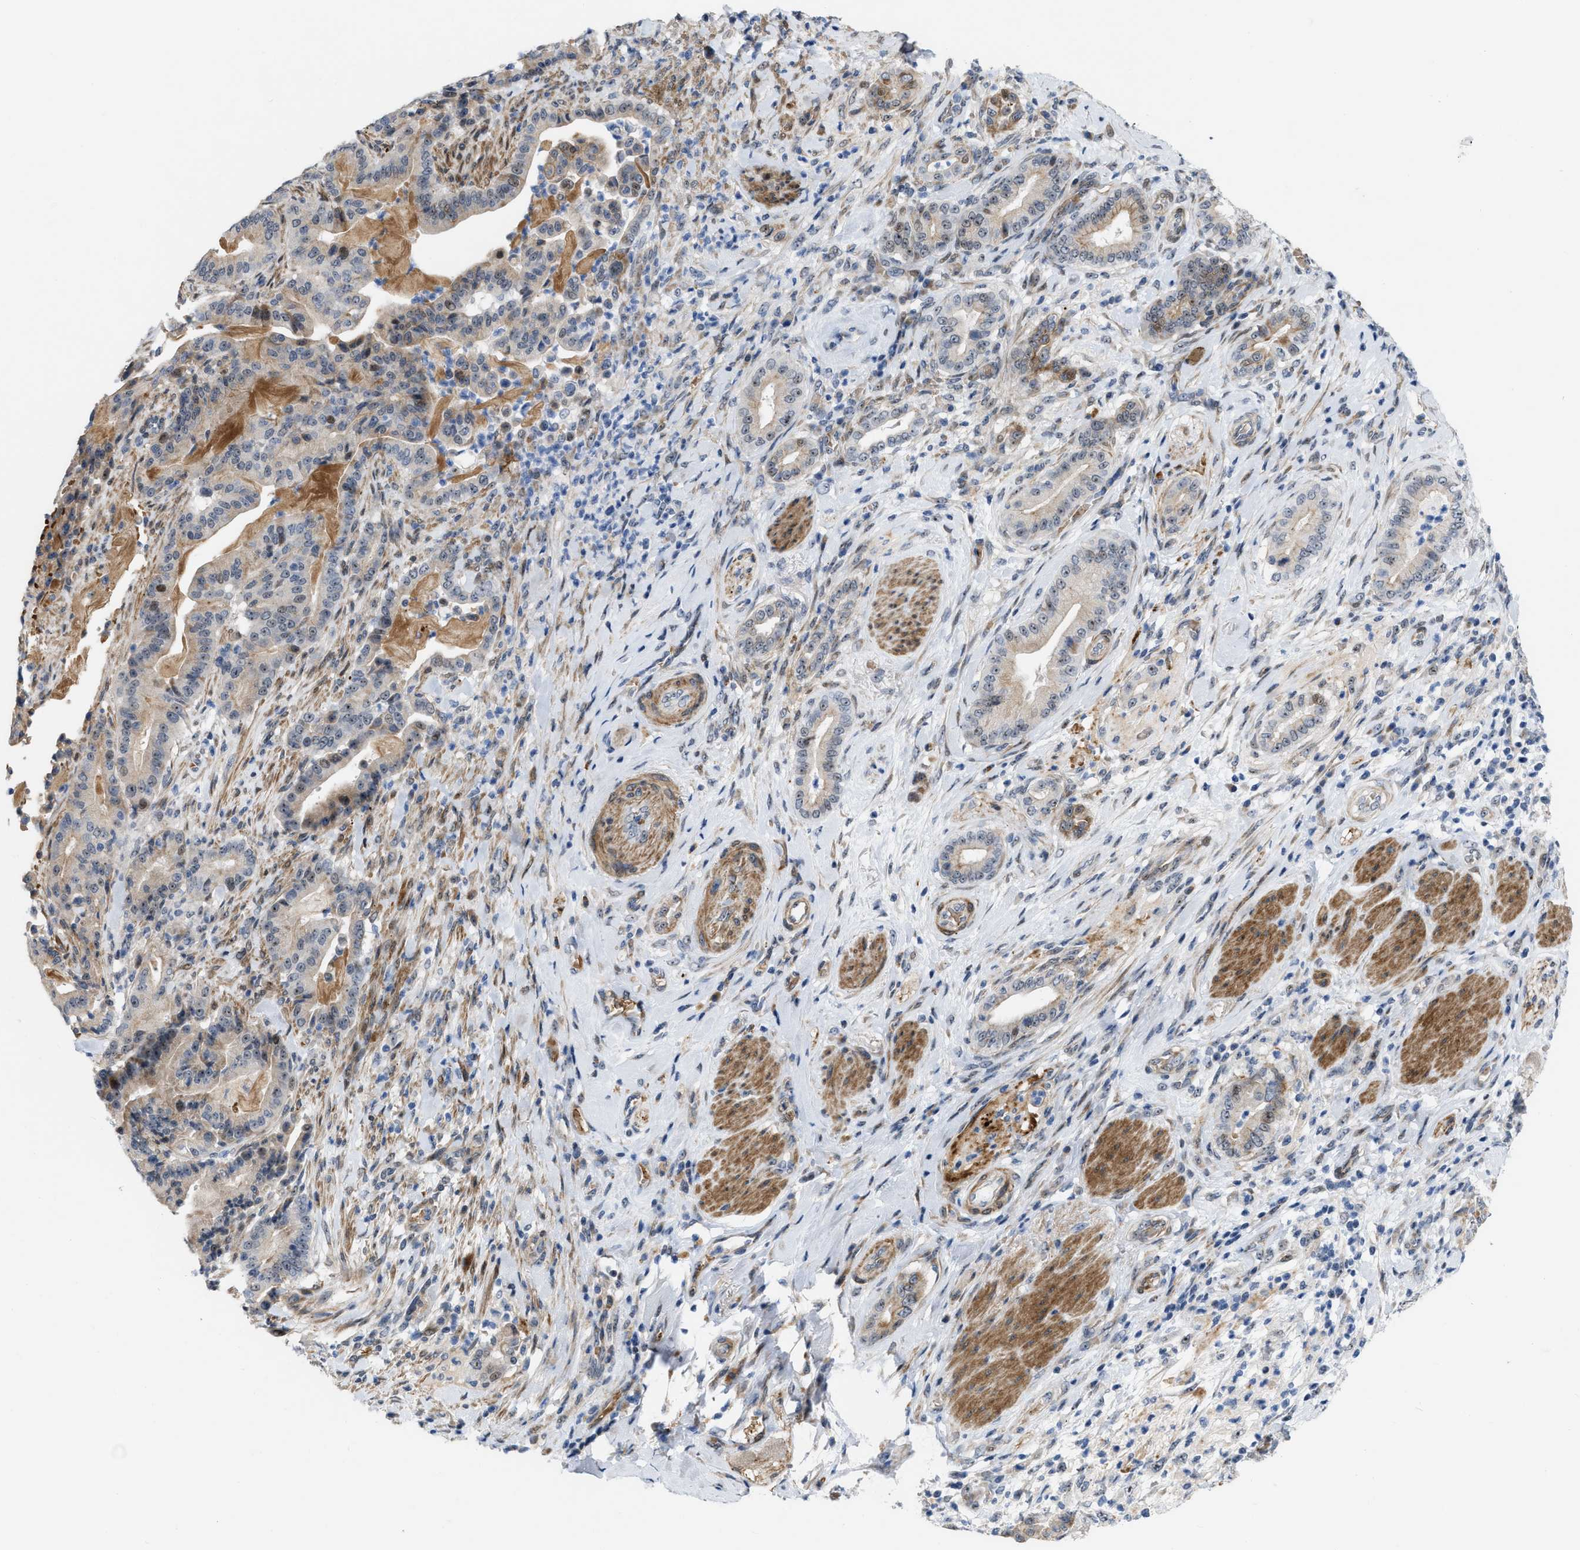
{"staining": {"intensity": "moderate", "quantity": "25%-75%", "location": "nuclear"}, "tissue": "pancreatic cancer", "cell_type": "Tumor cells", "image_type": "cancer", "snomed": [{"axis": "morphology", "description": "Normal tissue, NOS"}, {"axis": "morphology", "description": "Adenocarcinoma, NOS"}, {"axis": "topography", "description": "Pancreas"}], "caption": "Tumor cells reveal moderate nuclear expression in approximately 25%-75% of cells in pancreatic cancer (adenocarcinoma). The staining was performed using DAB (3,3'-diaminobenzidine), with brown indicating positive protein expression. Nuclei are stained blue with hematoxylin.", "gene": "POLR1F", "patient": {"sex": "male", "age": 63}}